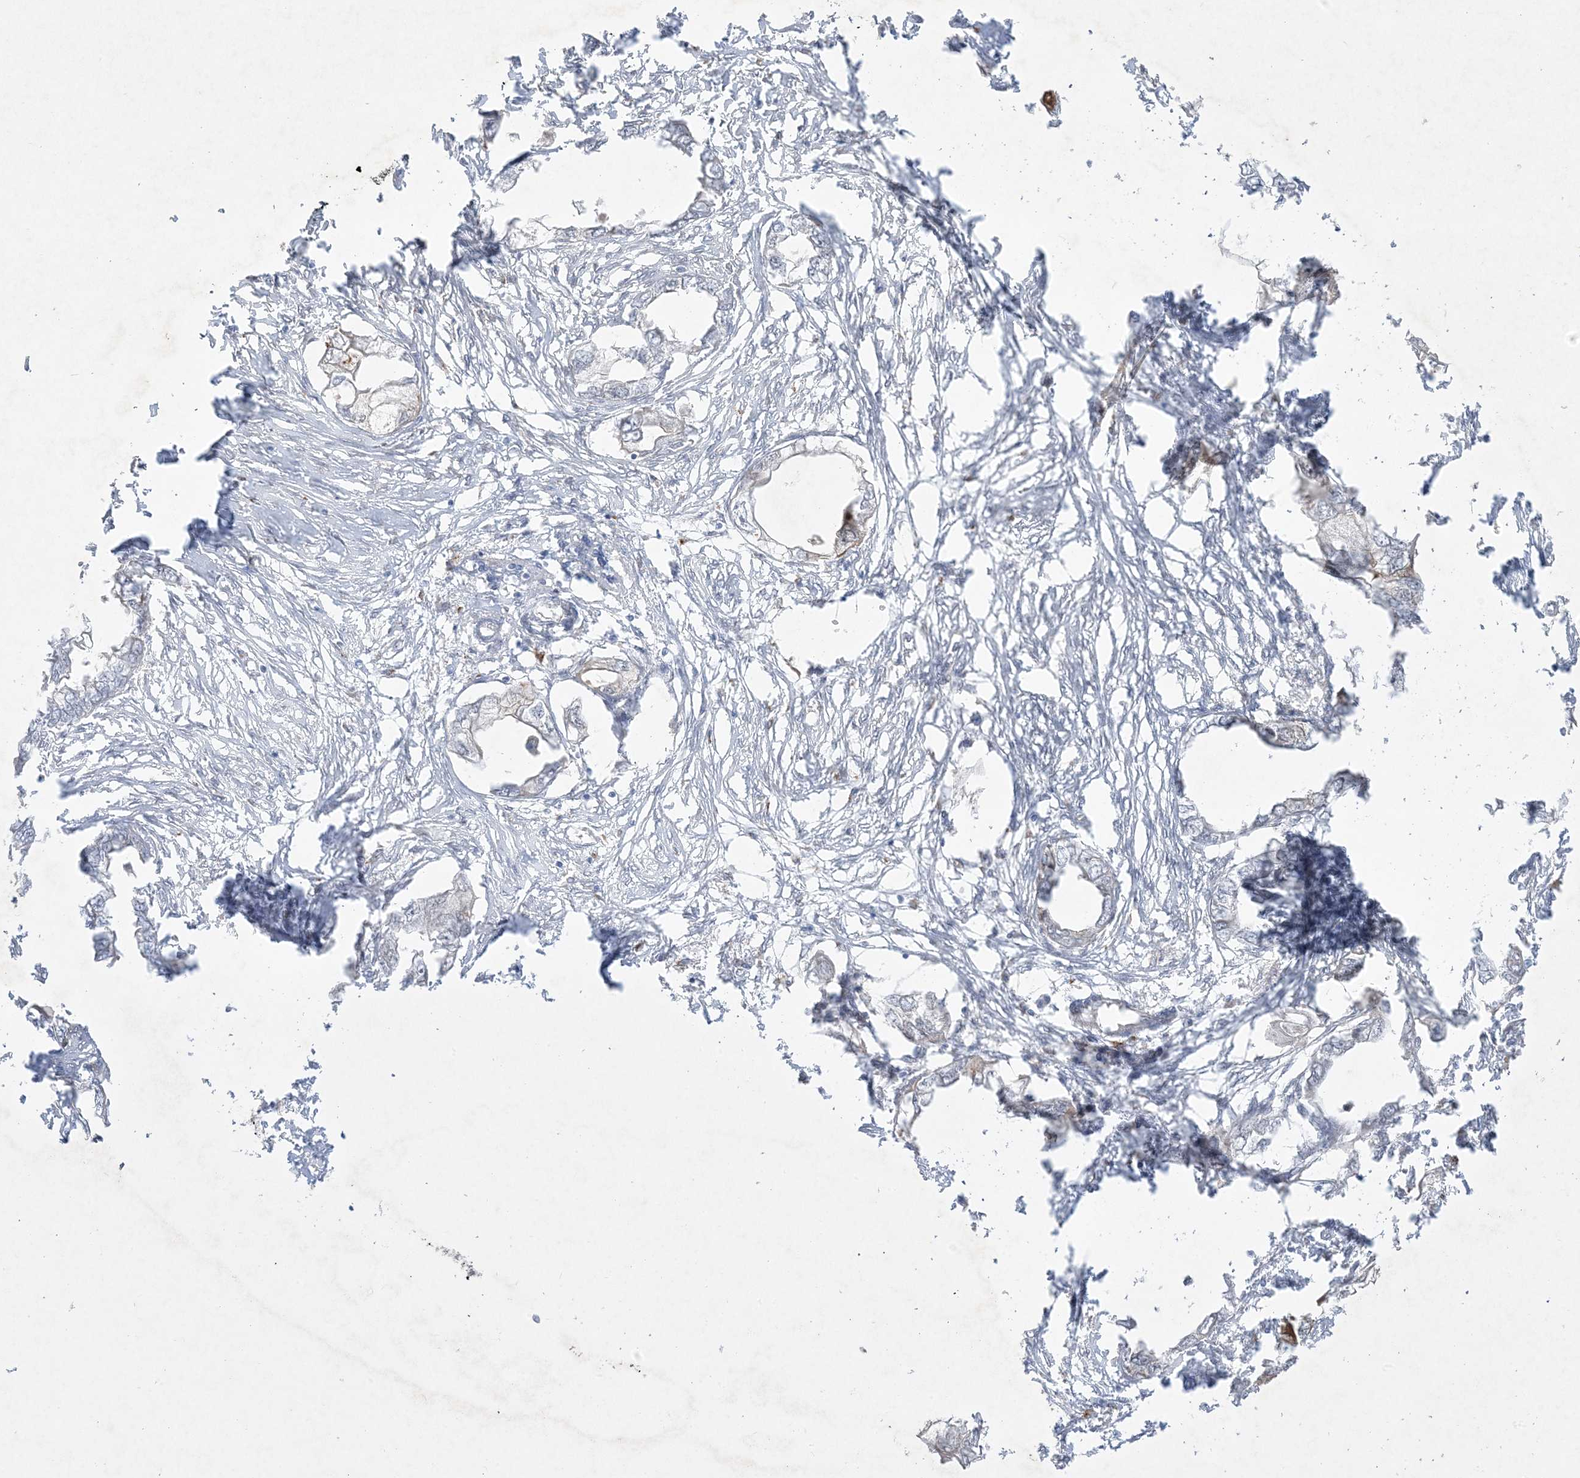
{"staining": {"intensity": "negative", "quantity": "none", "location": "none"}, "tissue": "endometrial cancer", "cell_type": "Tumor cells", "image_type": "cancer", "snomed": [{"axis": "morphology", "description": "Adenocarcinoma, NOS"}, {"axis": "morphology", "description": "Adenocarcinoma, metastatic, NOS"}, {"axis": "topography", "description": "Adipose tissue"}, {"axis": "topography", "description": "Endometrium"}], "caption": "High power microscopy photomicrograph of an immunohistochemistry histopathology image of endometrial cancer (metastatic adenocarcinoma), revealing no significant staining in tumor cells. (DAB IHC with hematoxylin counter stain).", "gene": "PTK6", "patient": {"sex": "female", "age": 67}}